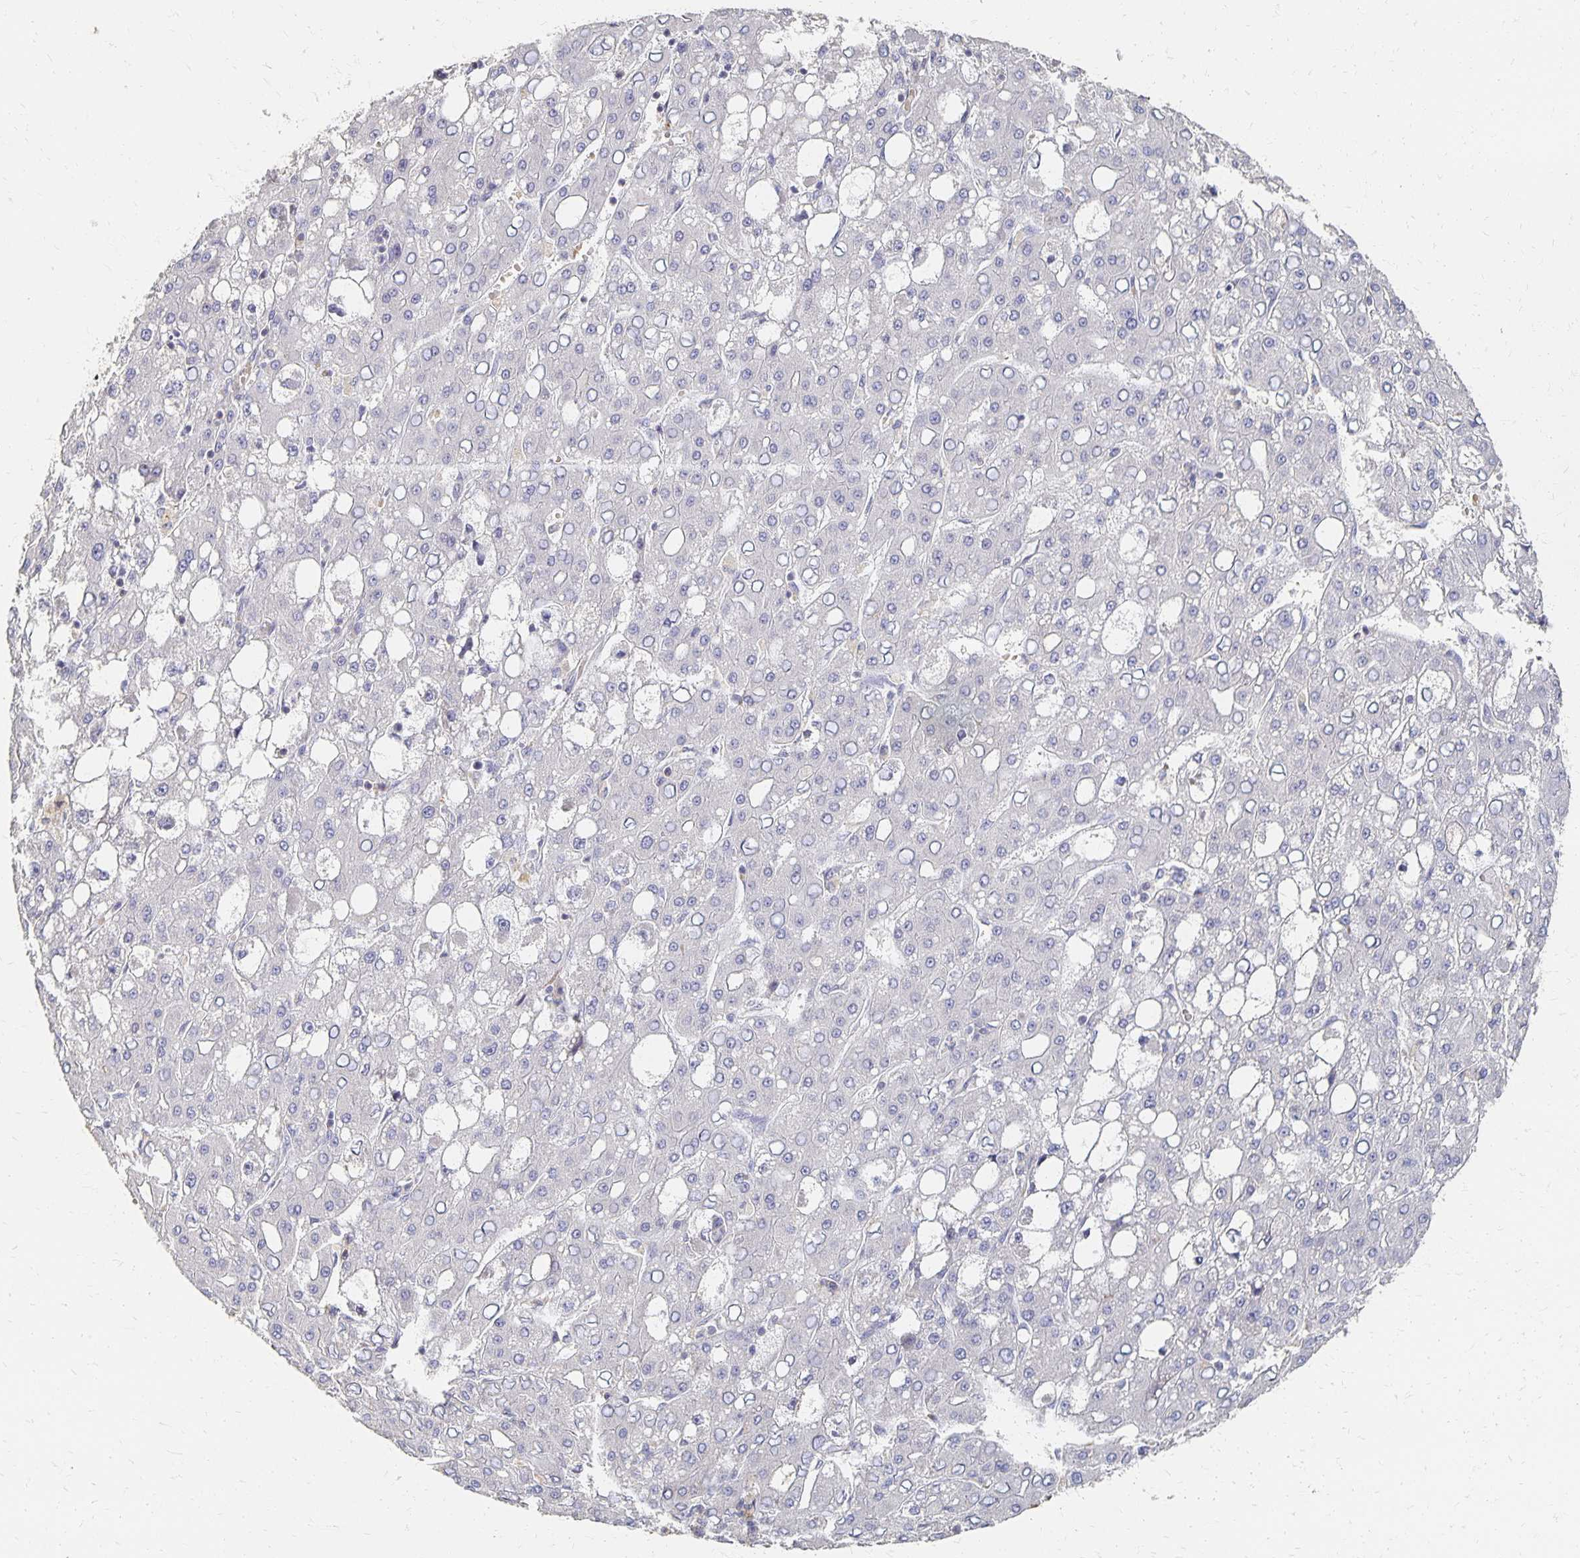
{"staining": {"intensity": "negative", "quantity": "none", "location": "none"}, "tissue": "liver cancer", "cell_type": "Tumor cells", "image_type": "cancer", "snomed": [{"axis": "morphology", "description": "Carcinoma, Hepatocellular, NOS"}, {"axis": "topography", "description": "Liver"}], "caption": "High magnification brightfield microscopy of liver cancer (hepatocellular carcinoma) stained with DAB (brown) and counterstained with hematoxylin (blue): tumor cells show no significant staining.", "gene": "CST6", "patient": {"sex": "male", "age": 65}}